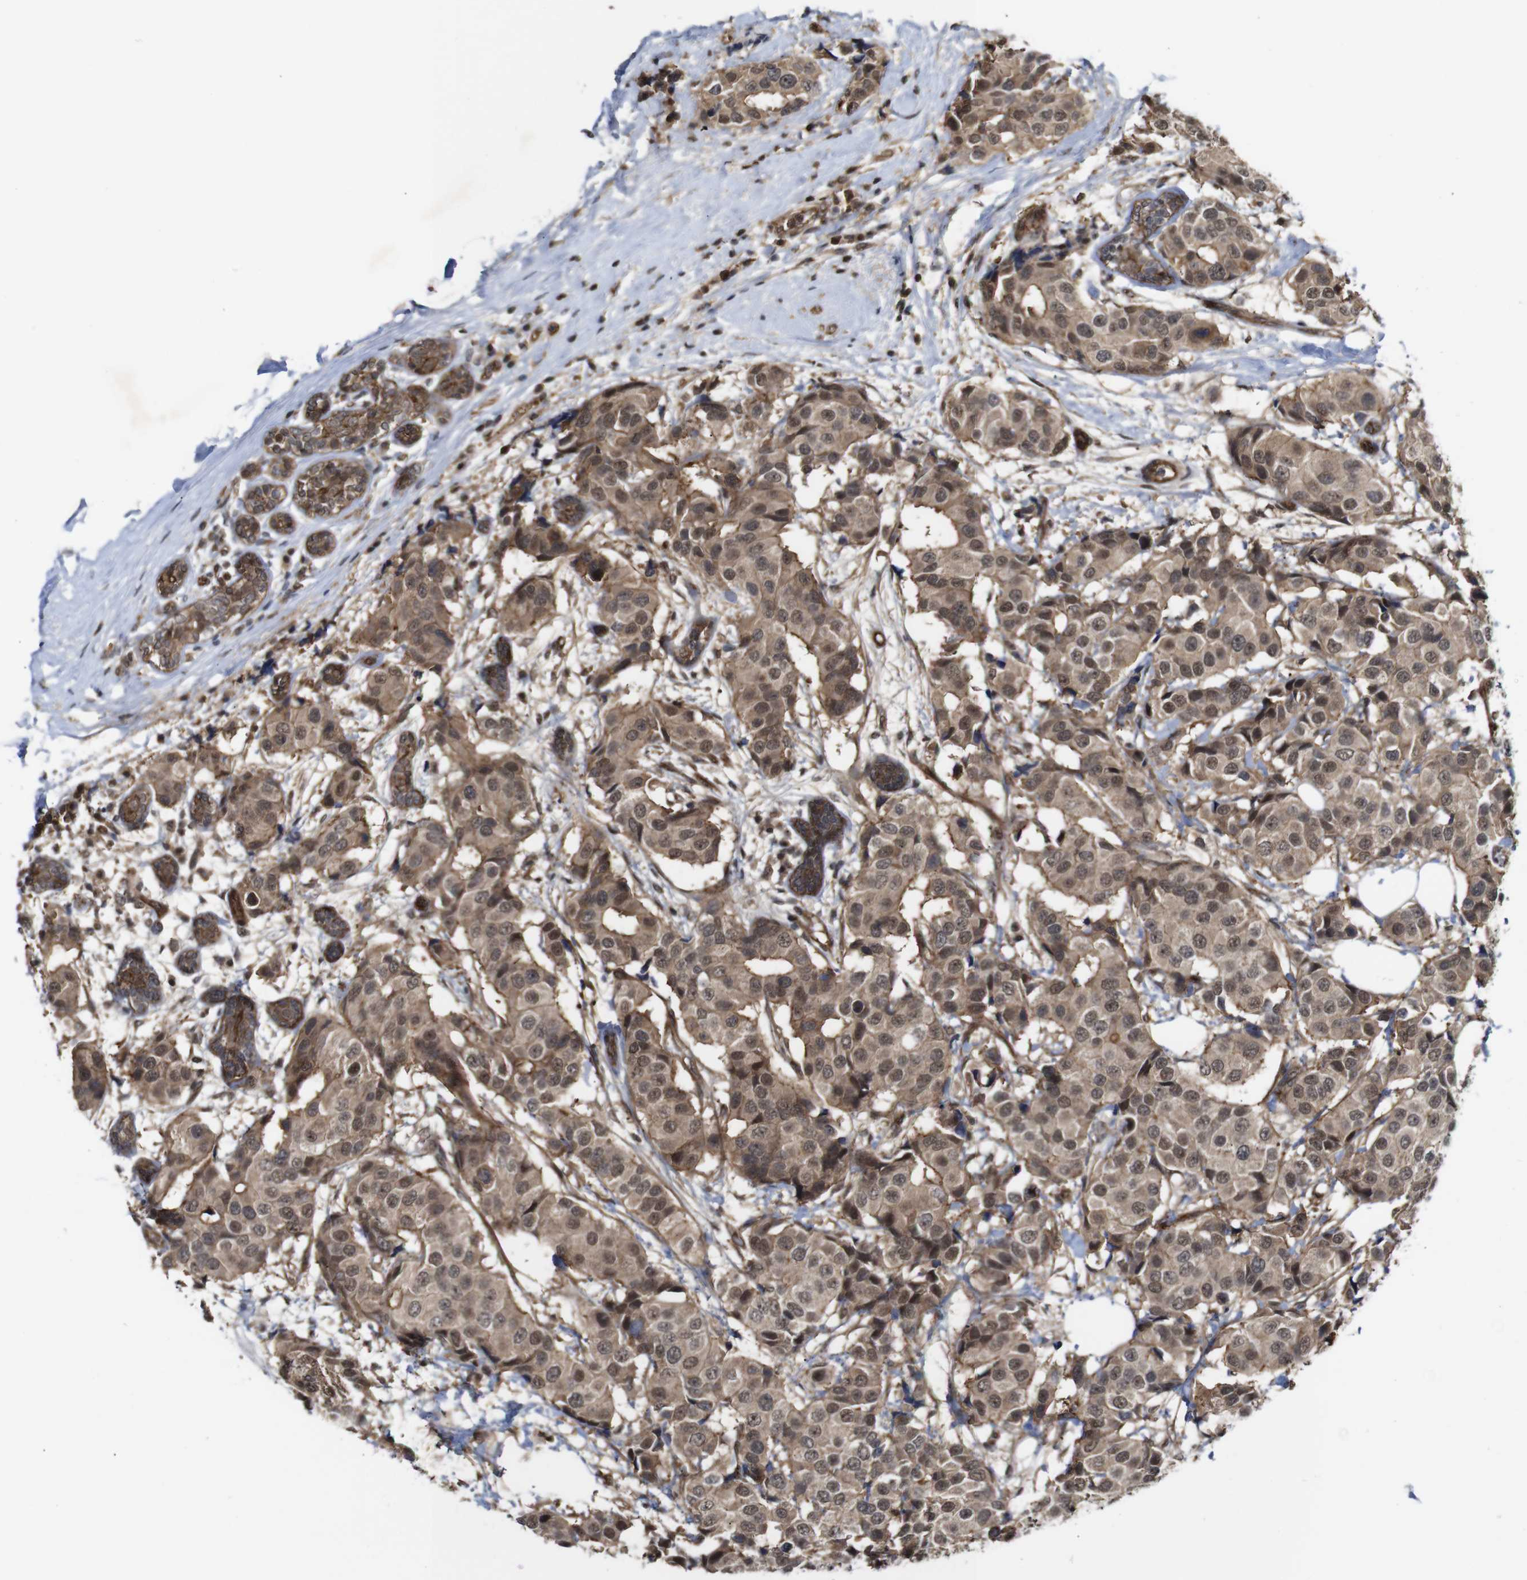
{"staining": {"intensity": "moderate", "quantity": ">75%", "location": "cytoplasmic/membranous"}, "tissue": "breast cancer", "cell_type": "Tumor cells", "image_type": "cancer", "snomed": [{"axis": "morphology", "description": "Normal tissue, NOS"}, {"axis": "morphology", "description": "Duct carcinoma"}, {"axis": "topography", "description": "Breast"}], "caption": "IHC (DAB) staining of human breast cancer (intraductal carcinoma) exhibits moderate cytoplasmic/membranous protein staining in about >75% of tumor cells. The staining is performed using DAB (3,3'-diaminobenzidine) brown chromogen to label protein expression. The nuclei are counter-stained blue using hematoxylin.", "gene": "NANOS1", "patient": {"sex": "female", "age": 39}}